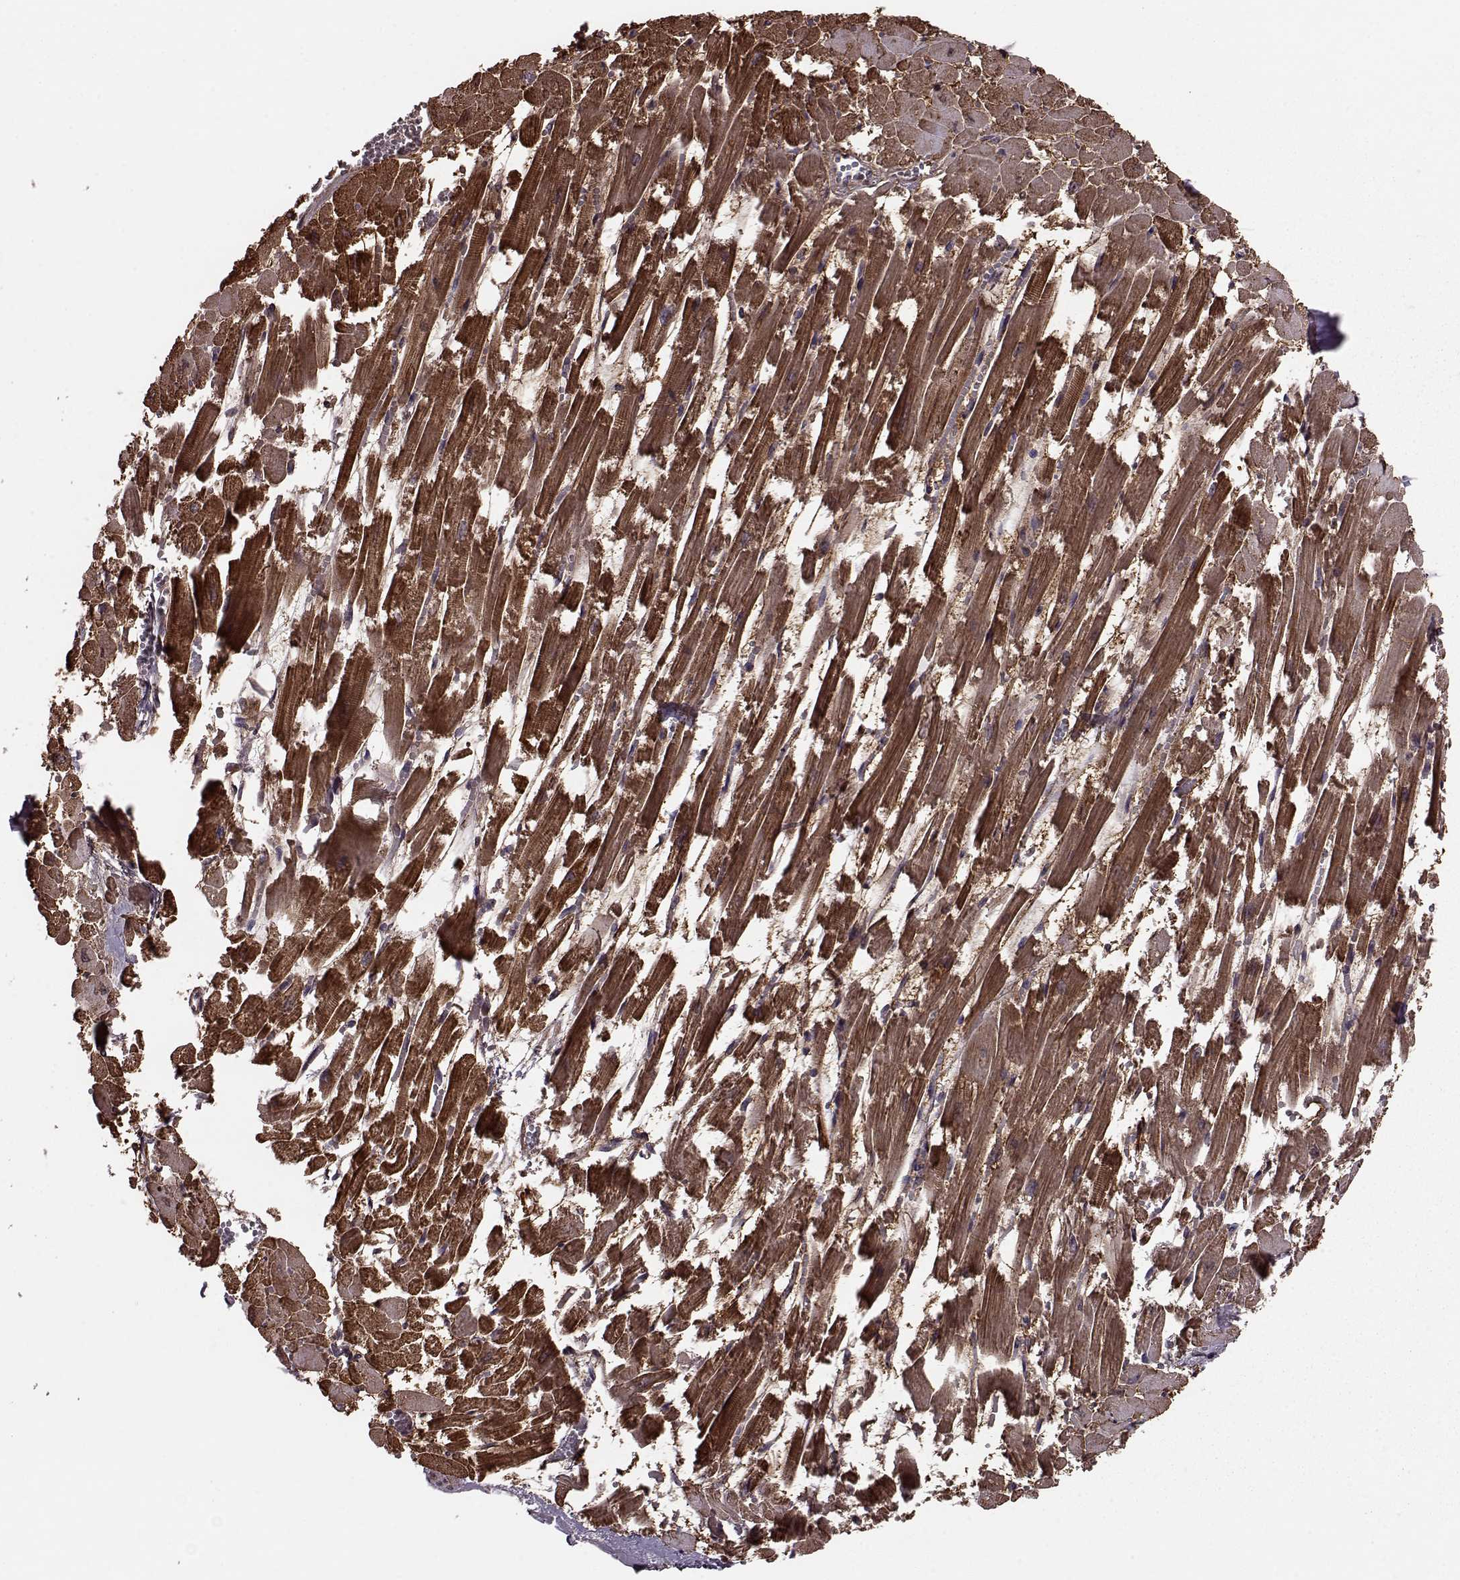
{"staining": {"intensity": "strong", "quantity": "25%-75%", "location": "cytoplasmic/membranous"}, "tissue": "heart muscle", "cell_type": "Cardiomyocytes", "image_type": "normal", "snomed": [{"axis": "morphology", "description": "Normal tissue, NOS"}, {"axis": "topography", "description": "Heart"}], "caption": "A brown stain highlights strong cytoplasmic/membranous staining of a protein in cardiomyocytes of normal heart muscle.", "gene": "FNIP2", "patient": {"sex": "female", "age": 52}}